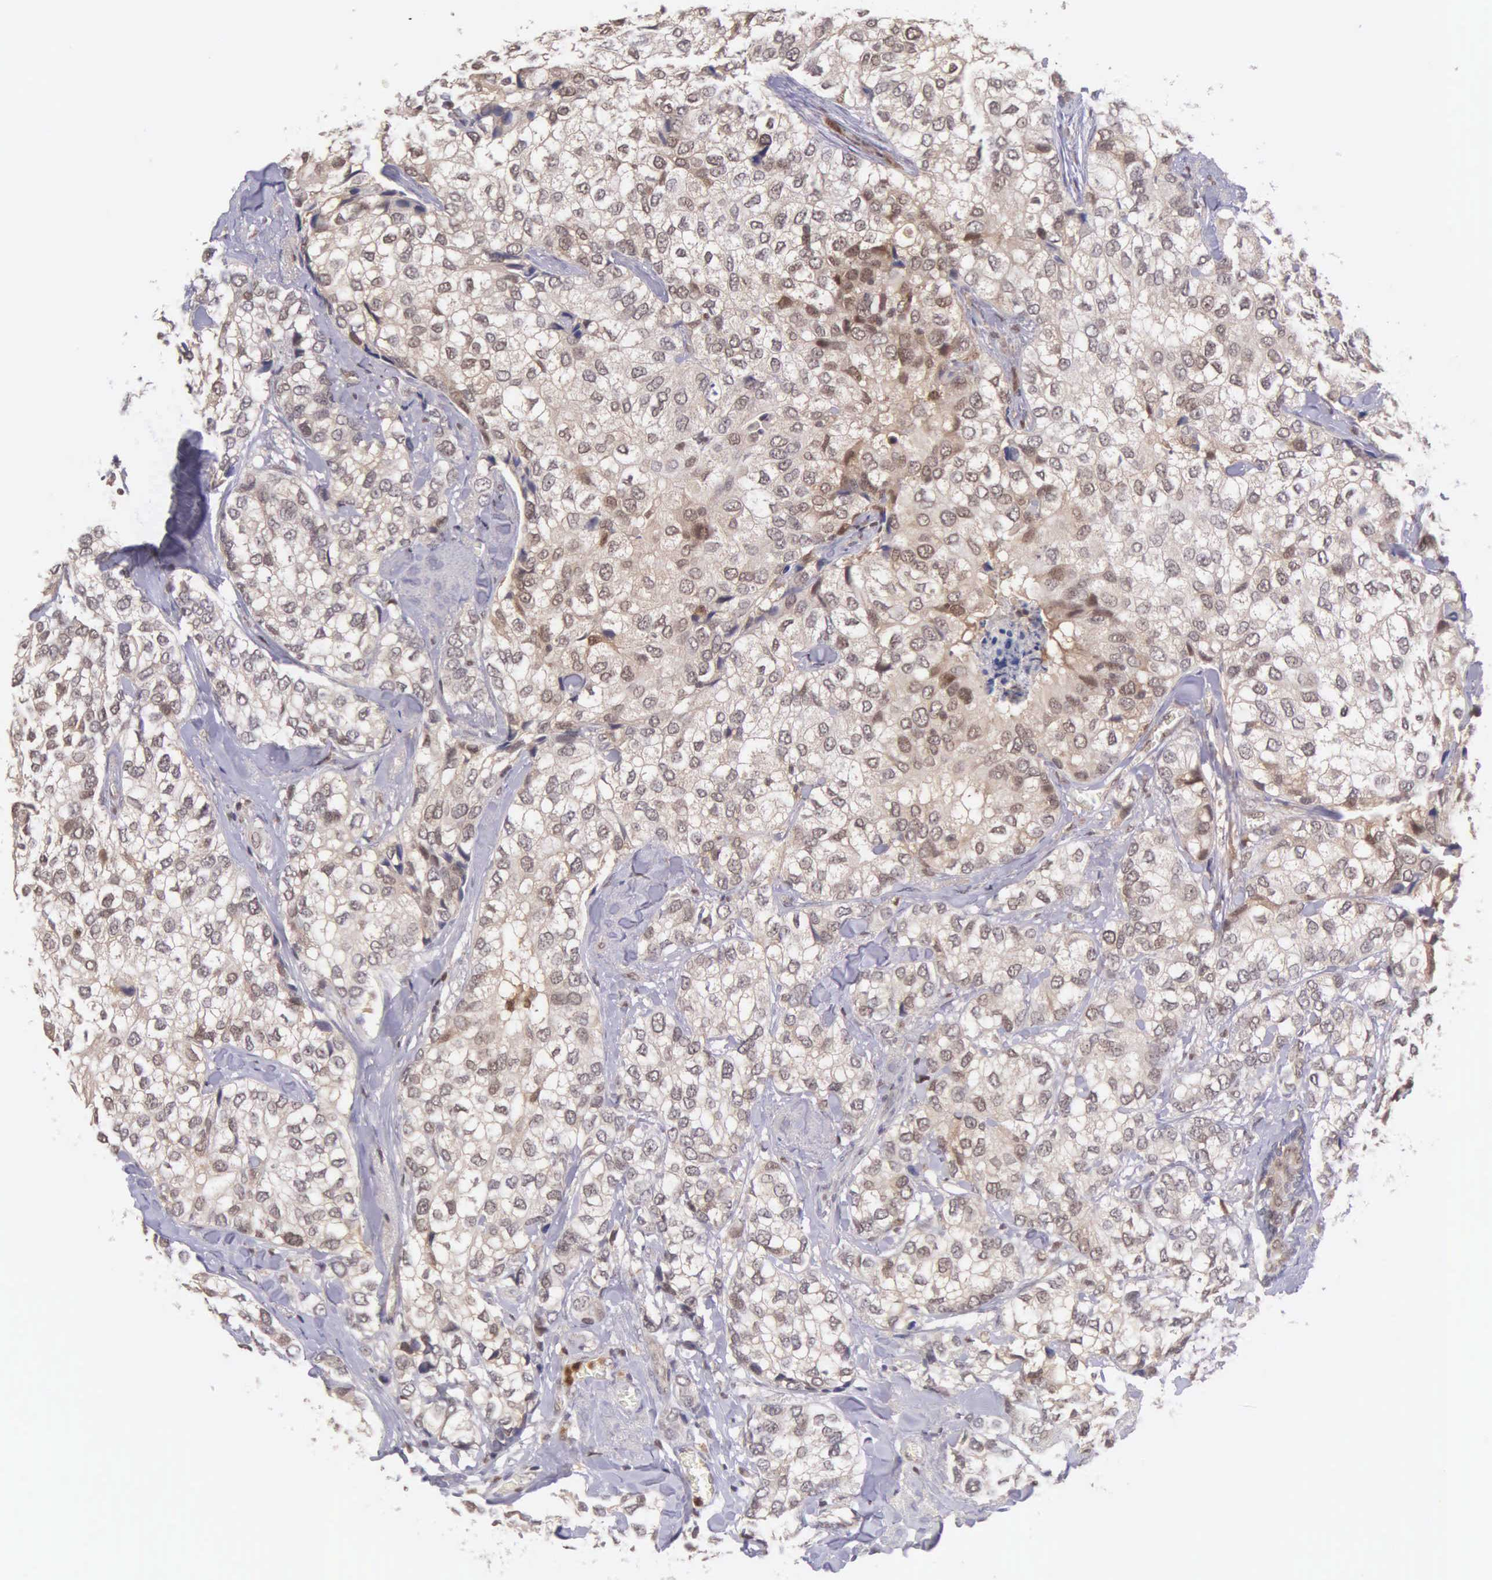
{"staining": {"intensity": "moderate", "quantity": ">75%", "location": "cytoplasmic/membranous"}, "tissue": "breast cancer", "cell_type": "Tumor cells", "image_type": "cancer", "snomed": [{"axis": "morphology", "description": "Duct carcinoma"}, {"axis": "topography", "description": "Breast"}], "caption": "About >75% of tumor cells in breast invasive ductal carcinoma demonstrate moderate cytoplasmic/membranous protein expression as visualized by brown immunohistochemical staining.", "gene": "BID", "patient": {"sex": "female", "age": 68}}